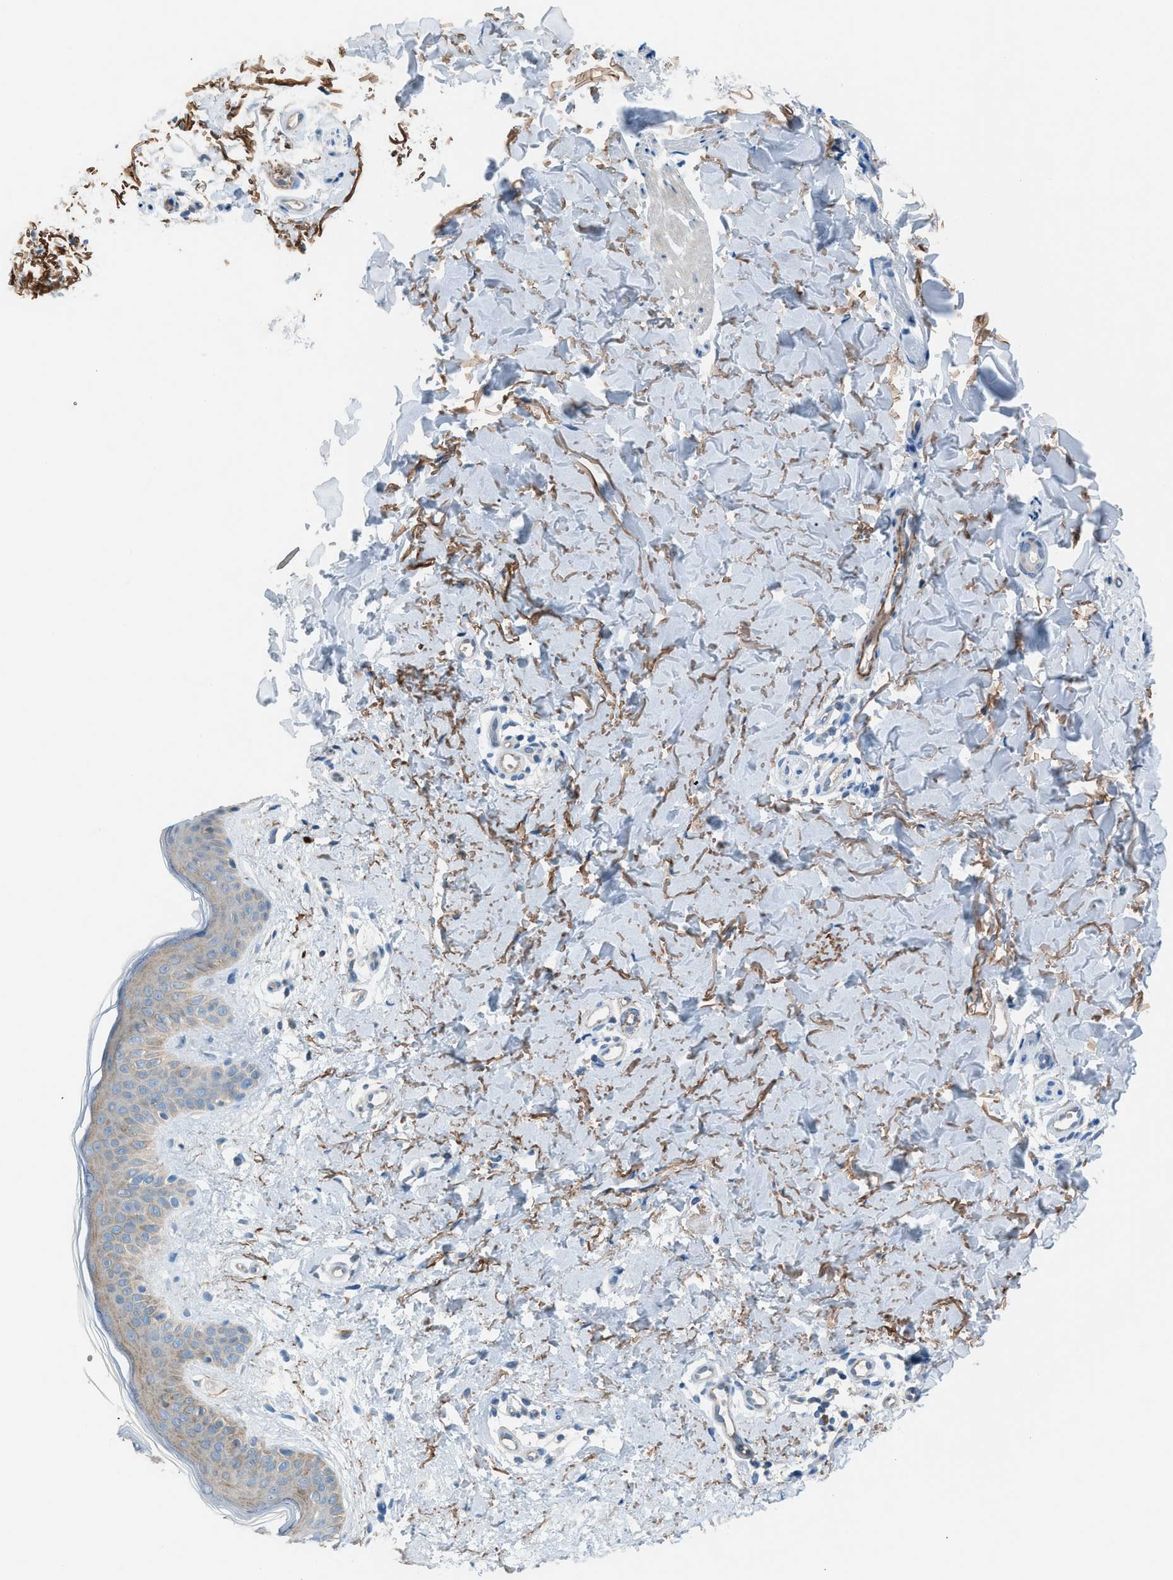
{"staining": {"intensity": "weak", "quantity": "25%-75%", "location": "cytoplasmic/membranous"}, "tissue": "skin", "cell_type": "Fibroblasts", "image_type": "normal", "snomed": [{"axis": "morphology", "description": "Normal tissue, NOS"}, {"axis": "topography", "description": "Skin"}], "caption": "Immunohistochemical staining of benign skin exhibits 25%-75% levels of weak cytoplasmic/membranous protein positivity in about 25%-75% of fibroblasts.", "gene": "HEG1", "patient": {"sex": "male", "age": 40}}